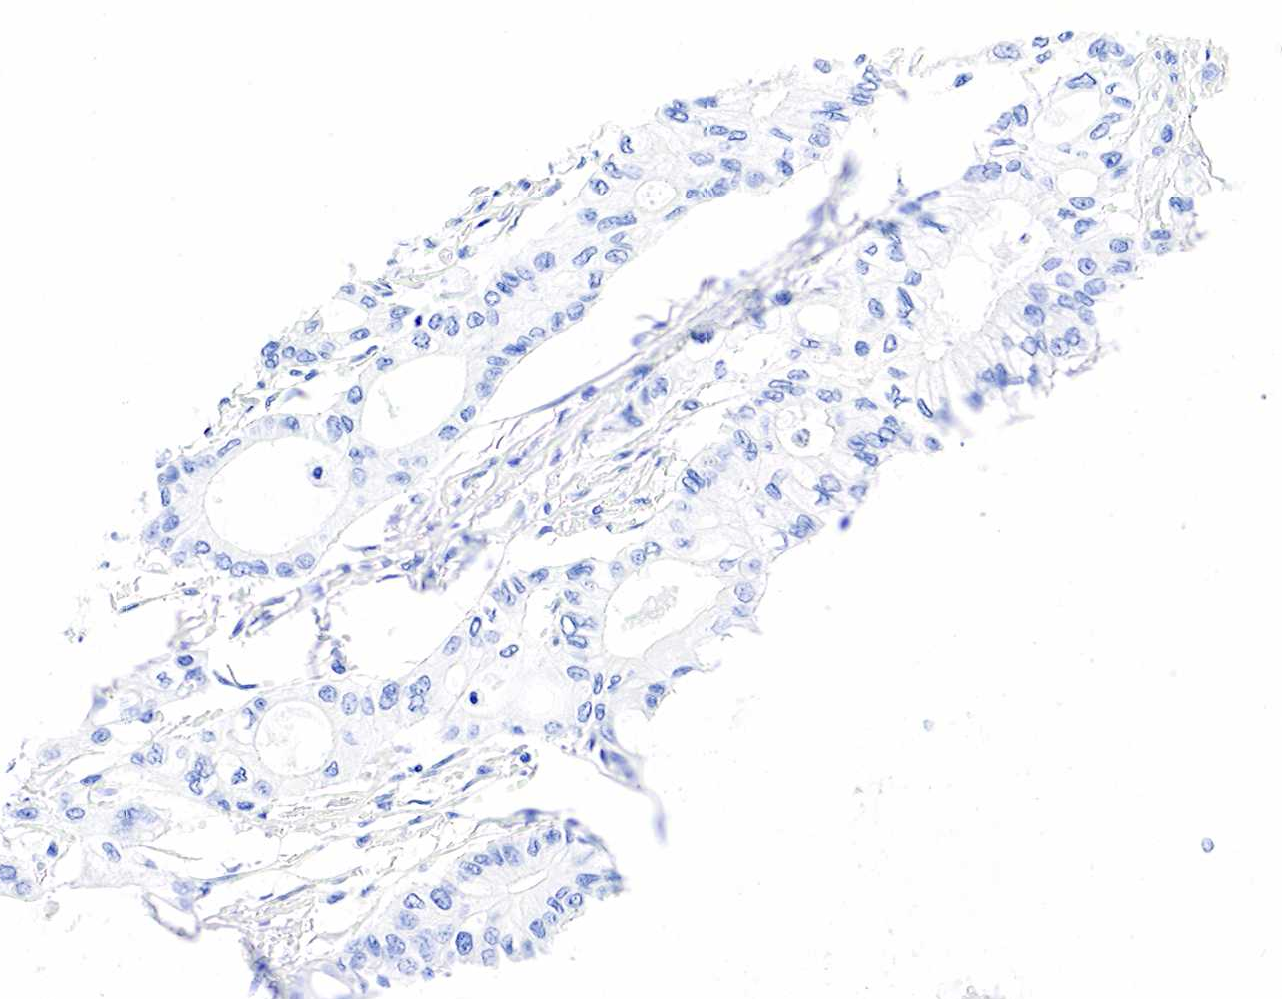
{"staining": {"intensity": "negative", "quantity": "none", "location": "none"}, "tissue": "pancreatic cancer", "cell_type": "Tumor cells", "image_type": "cancer", "snomed": [{"axis": "morphology", "description": "Adenocarcinoma, NOS"}, {"axis": "topography", "description": "Pancreas"}], "caption": "Protein analysis of pancreatic cancer (adenocarcinoma) demonstrates no significant expression in tumor cells.", "gene": "CHGA", "patient": {"sex": "male", "age": 79}}